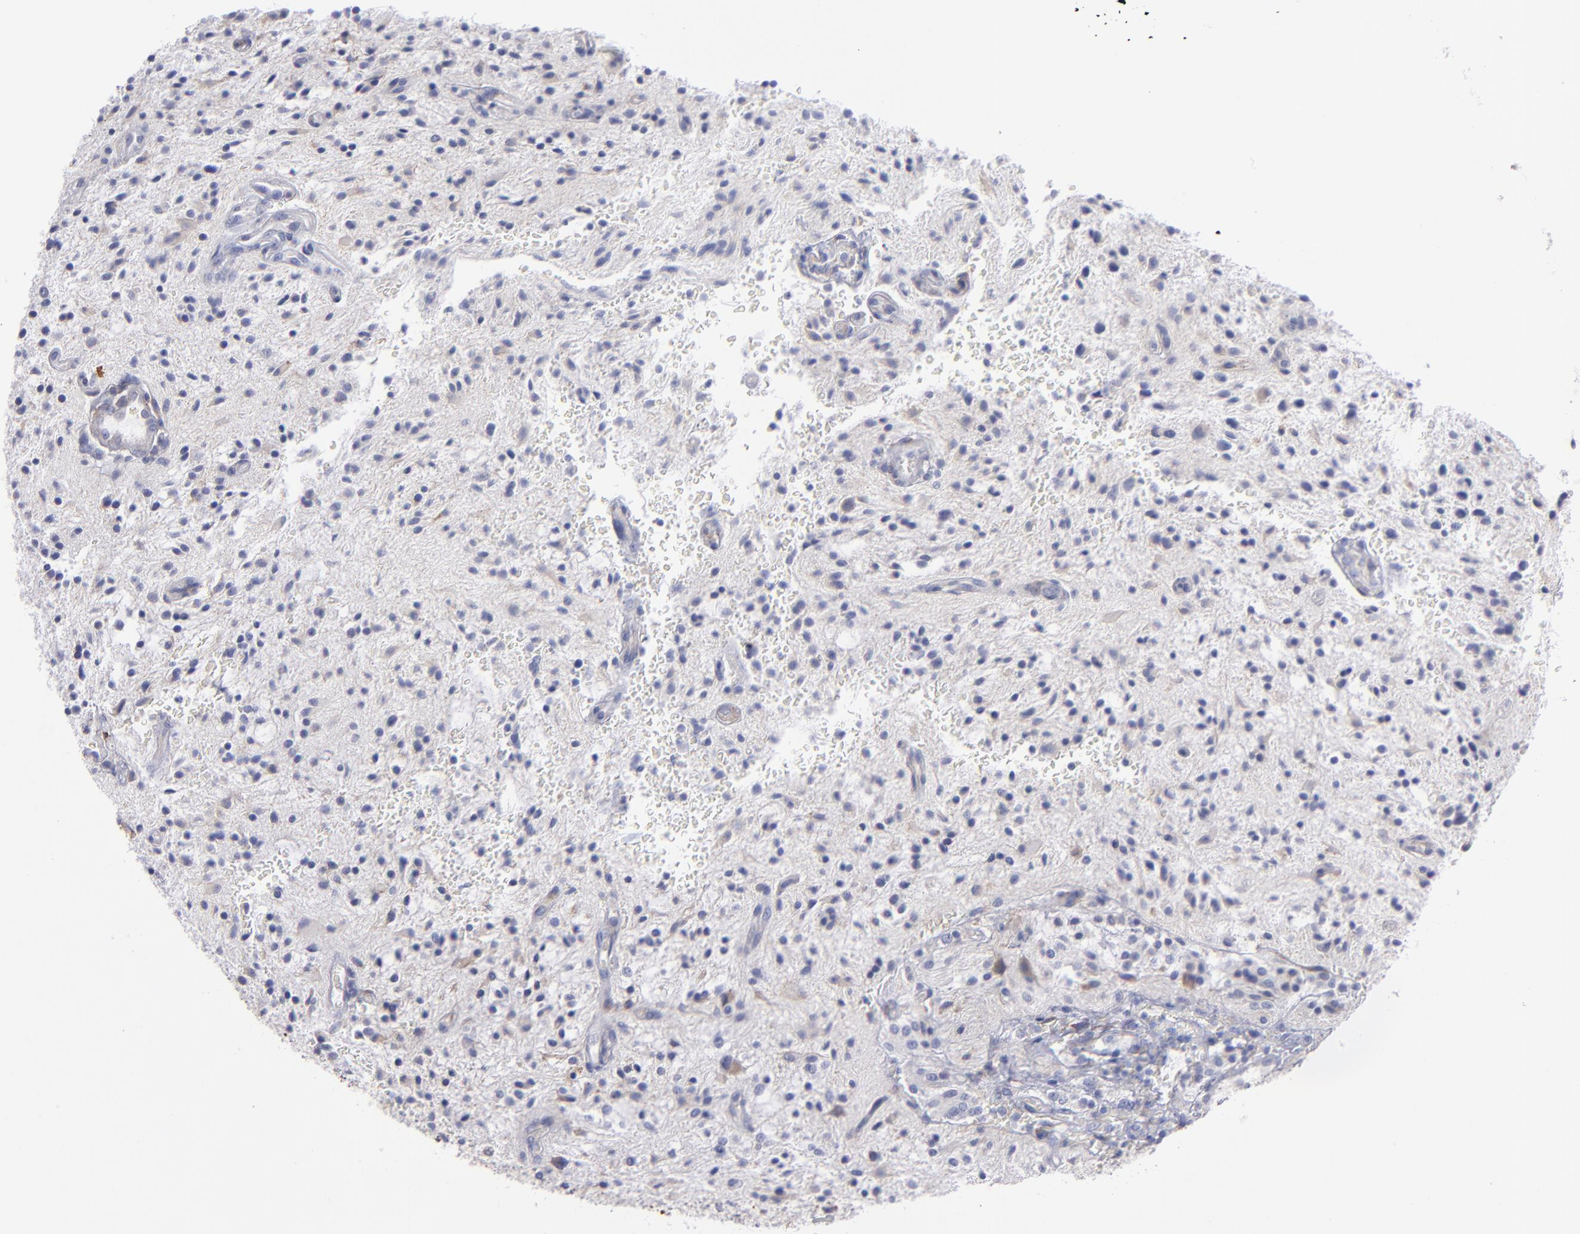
{"staining": {"intensity": "weak", "quantity": "<25%", "location": "cytoplasmic/membranous"}, "tissue": "glioma", "cell_type": "Tumor cells", "image_type": "cancer", "snomed": [{"axis": "morphology", "description": "Glioma, malignant, NOS"}, {"axis": "topography", "description": "Cerebellum"}], "caption": "The micrograph displays no significant staining in tumor cells of glioma (malignant).", "gene": "MFGE8", "patient": {"sex": "female", "age": 10}}